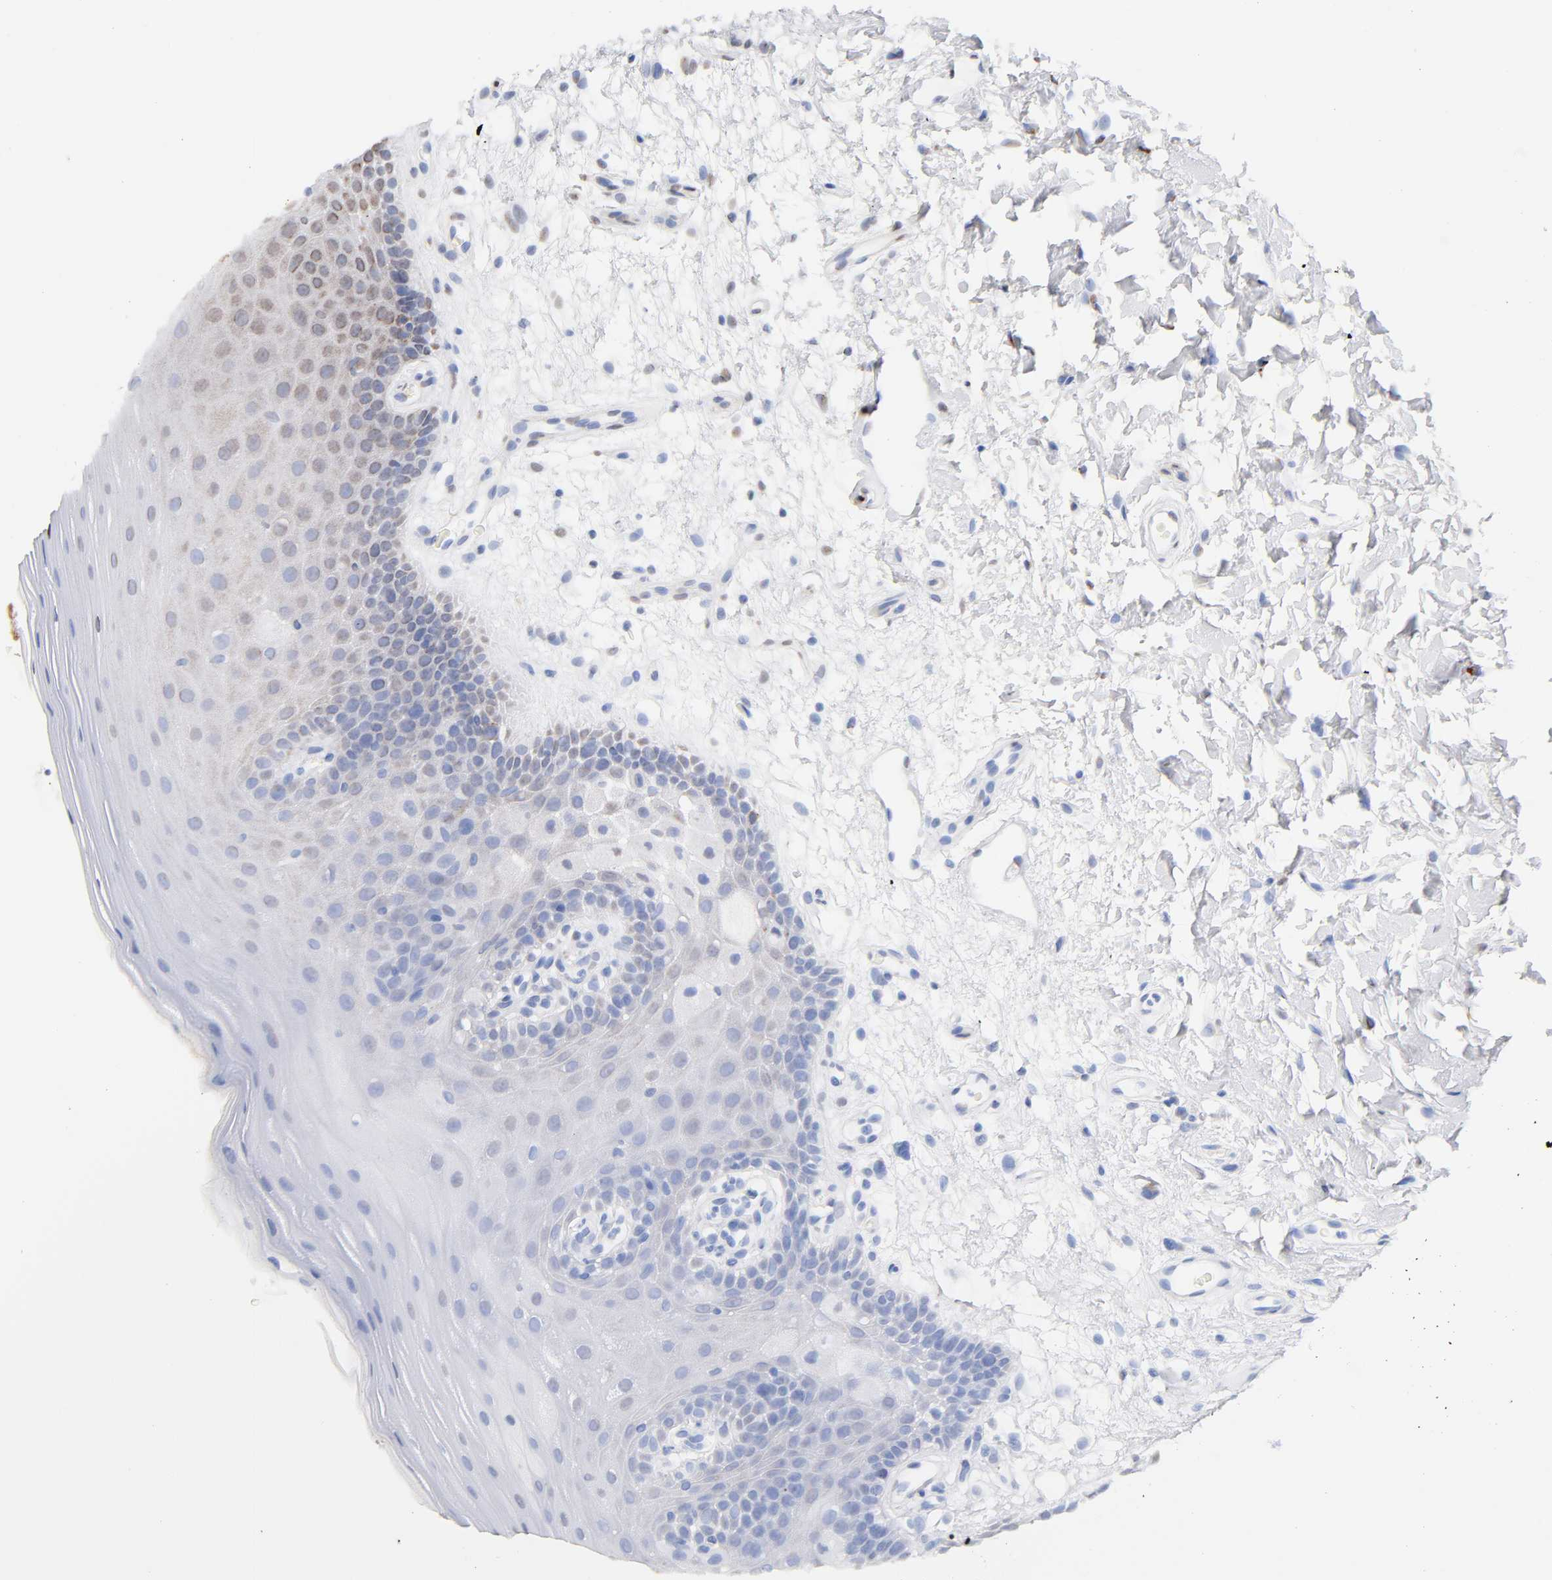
{"staining": {"intensity": "strong", "quantity": ">75%", "location": "nuclear"}, "tissue": "oral mucosa", "cell_type": "Squamous epithelial cells", "image_type": "normal", "snomed": [{"axis": "morphology", "description": "Normal tissue, NOS"}, {"axis": "morphology", "description": "Squamous cell carcinoma, NOS"}, {"axis": "topography", "description": "Skeletal muscle"}, {"axis": "topography", "description": "Oral tissue"}, {"axis": "topography", "description": "Head-Neck"}], "caption": "High-magnification brightfield microscopy of benign oral mucosa stained with DAB (brown) and counterstained with hematoxylin (blue). squamous epithelial cells exhibit strong nuclear expression is appreciated in about>75% of cells.", "gene": "XRCC6", "patient": {"sex": "male", "age": 71}}